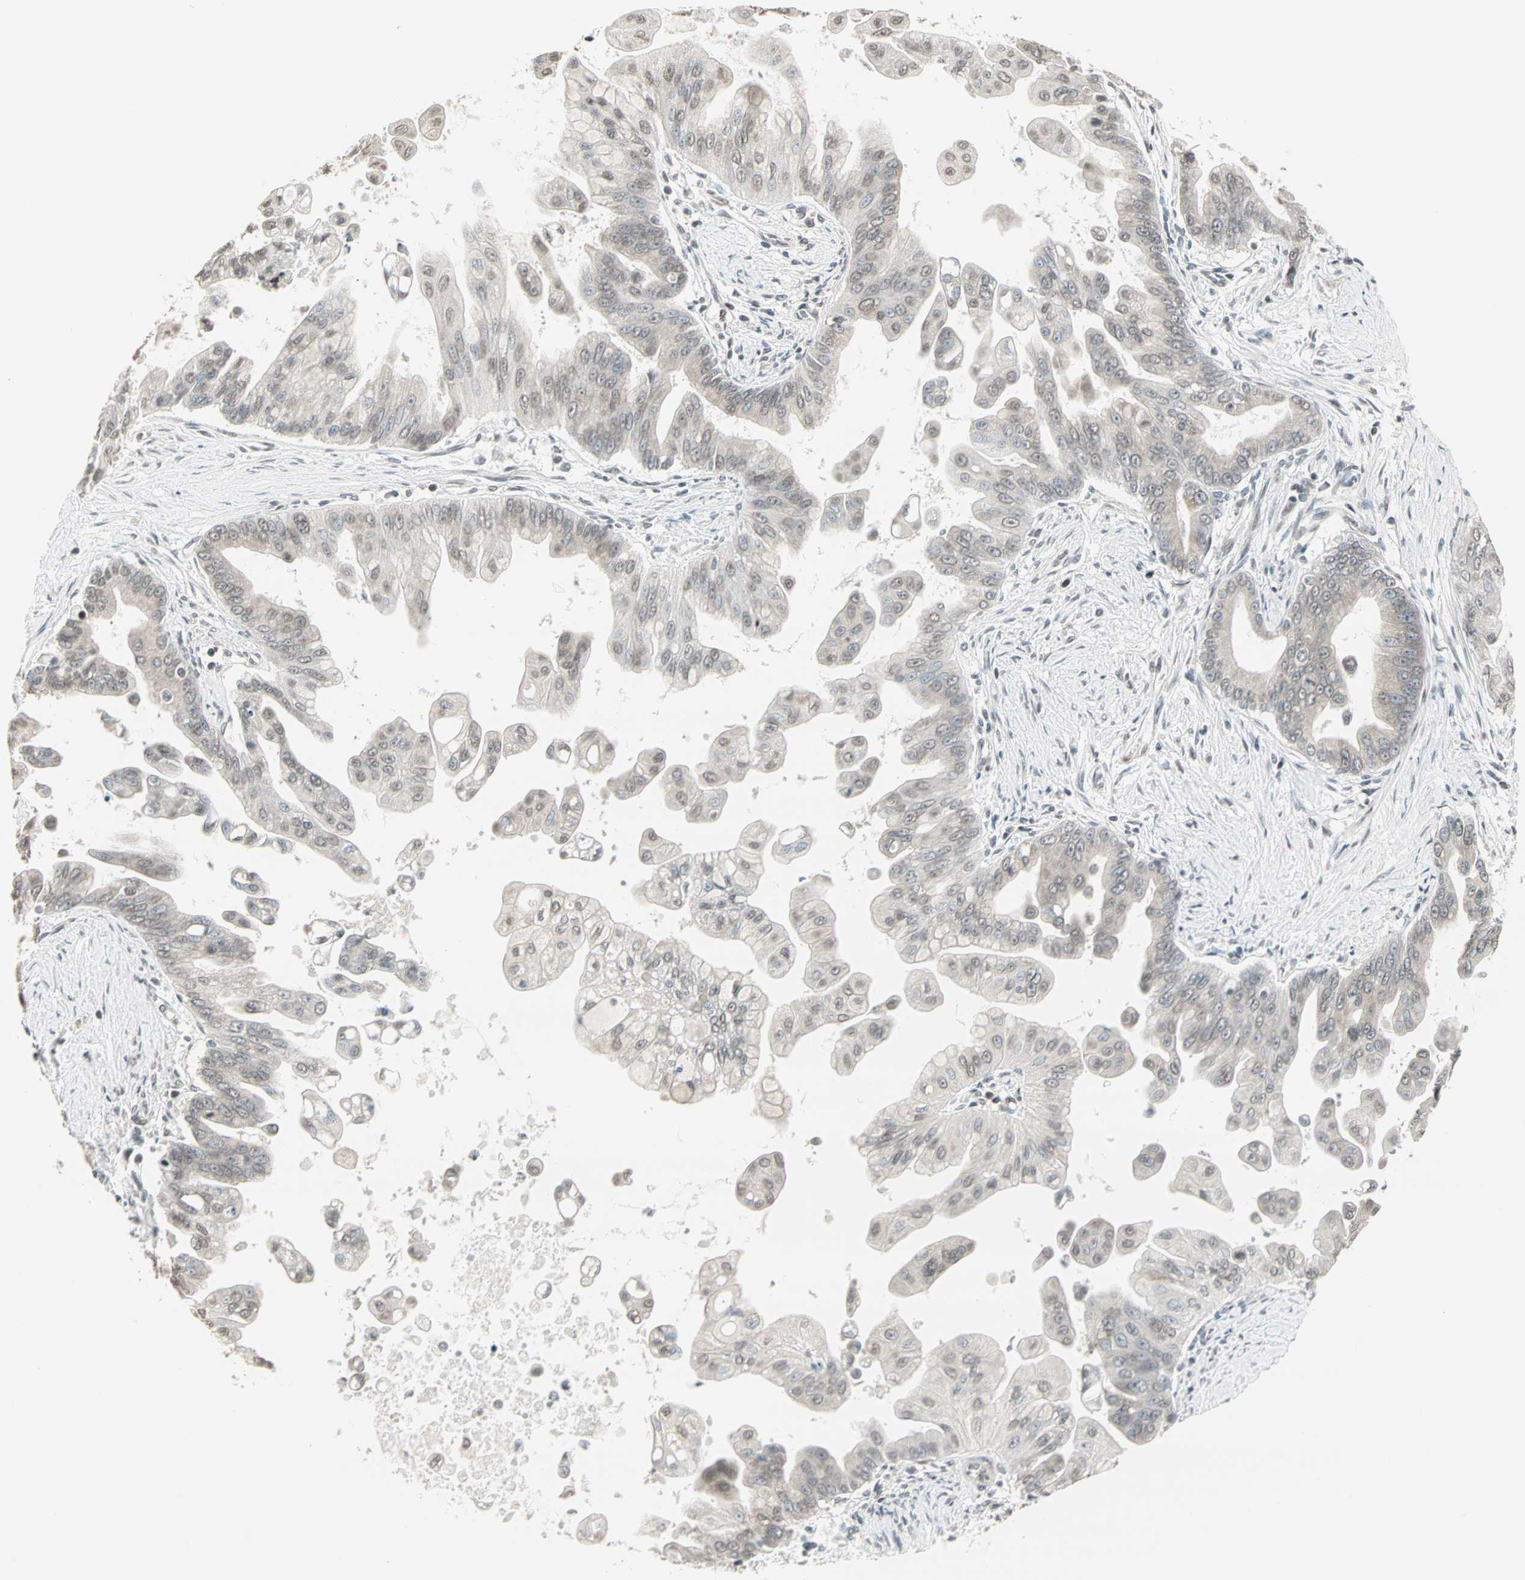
{"staining": {"intensity": "weak", "quantity": "<25%", "location": "nuclear"}, "tissue": "pancreatic cancer", "cell_type": "Tumor cells", "image_type": "cancer", "snomed": [{"axis": "morphology", "description": "Adenocarcinoma, NOS"}, {"axis": "topography", "description": "Pancreas"}], "caption": "Tumor cells are negative for protein expression in human pancreatic cancer. (DAB immunohistochemistry, high magnification).", "gene": "CBLC", "patient": {"sex": "female", "age": 75}}